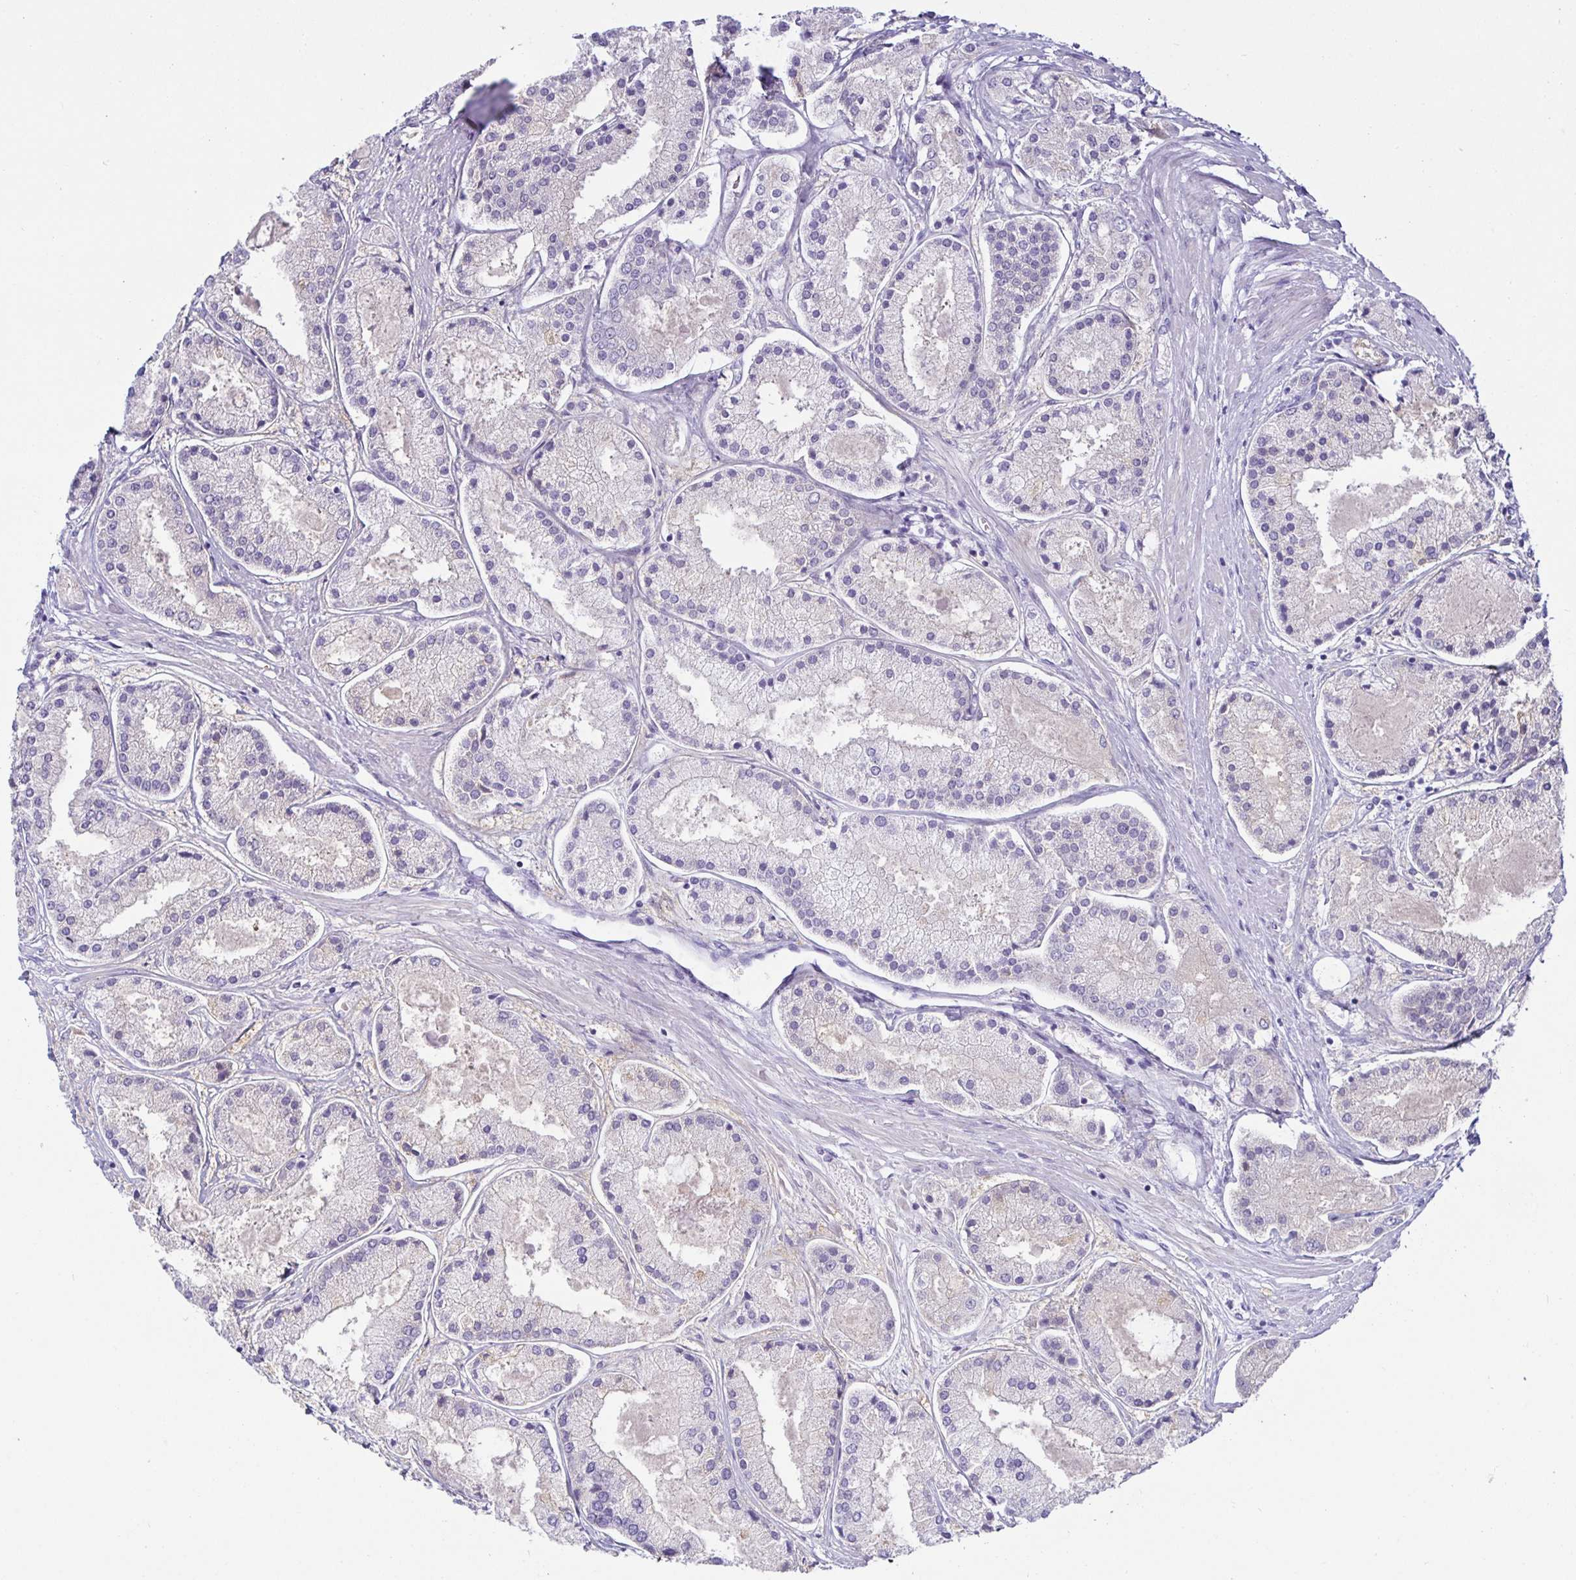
{"staining": {"intensity": "negative", "quantity": "none", "location": "none"}, "tissue": "prostate cancer", "cell_type": "Tumor cells", "image_type": "cancer", "snomed": [{"axis": "morphology", "description": "Adenocarcinoma, High grade"}, {"axis": "topography", "description": "Prostate"}], "caption": "IHC histopathology image of human prostate cancer stained for a protein (brown), which exhibits no expression in tumor cells. (IHC, brightfield microscopy, high magnification).", "gene": "MON2", "patient": {"sex": "male", "age": 67}}